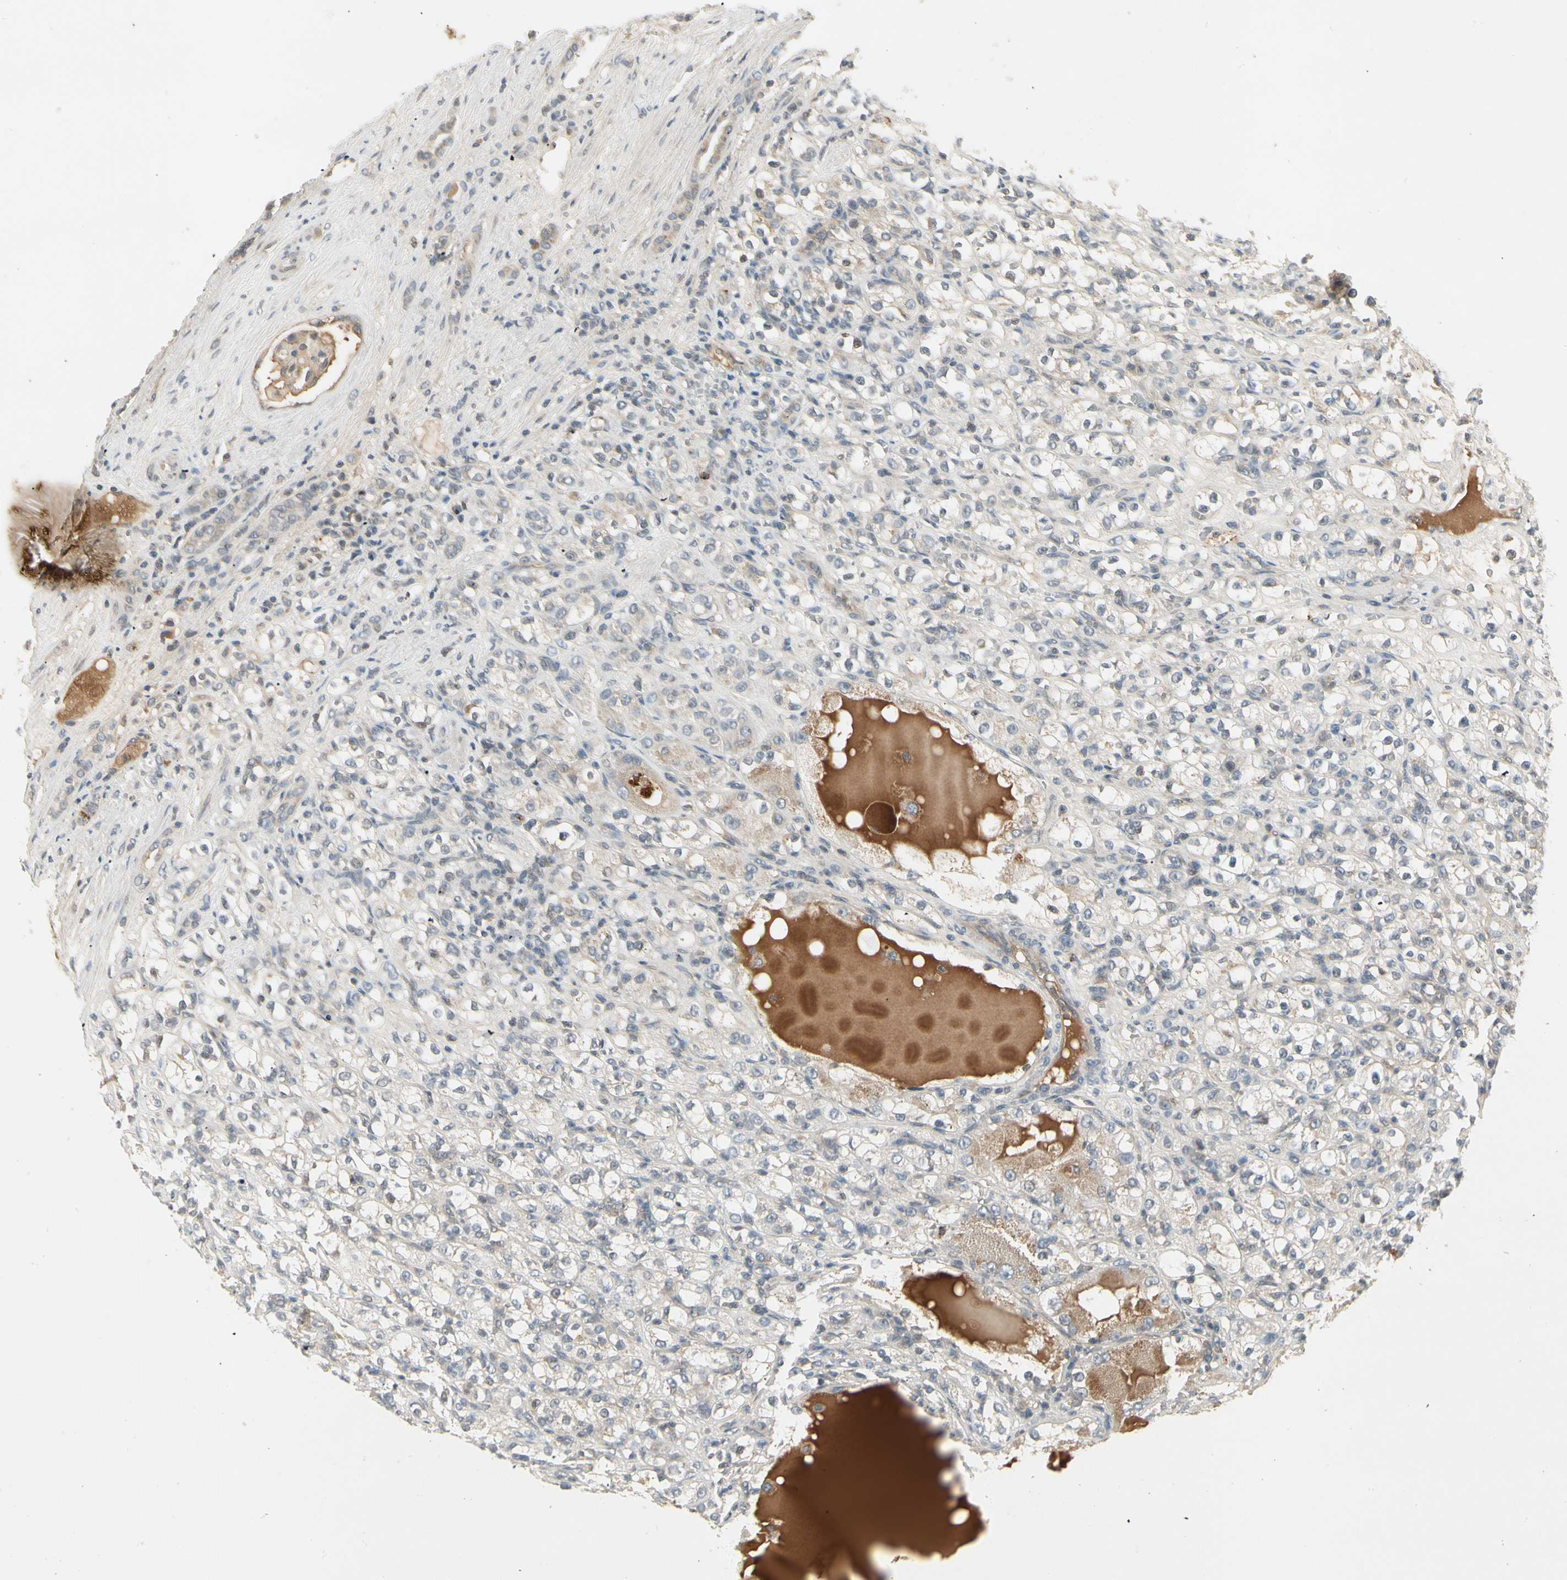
{"staining": {"intensity": "negative", "quantity": "none", "location": "none"}, "tissue": "renal cancer", "cell_type": "Tumor cells", "image_type": "cancer", "snomed": [{"axis": "morphology", "description": "Normal tissue, NOS"}, {"axis": "morphology", "description": "Adenocarcinoma, NOS"}, {"axis": "topography", "description": "Kidney"}], "caption": "Immunohistochemical staining of human adenocarcinoma (renal) reveals no significant positivity in tumor cells.", "gene": "CCL4", "patient": {"sex": "male", "age": 61}}